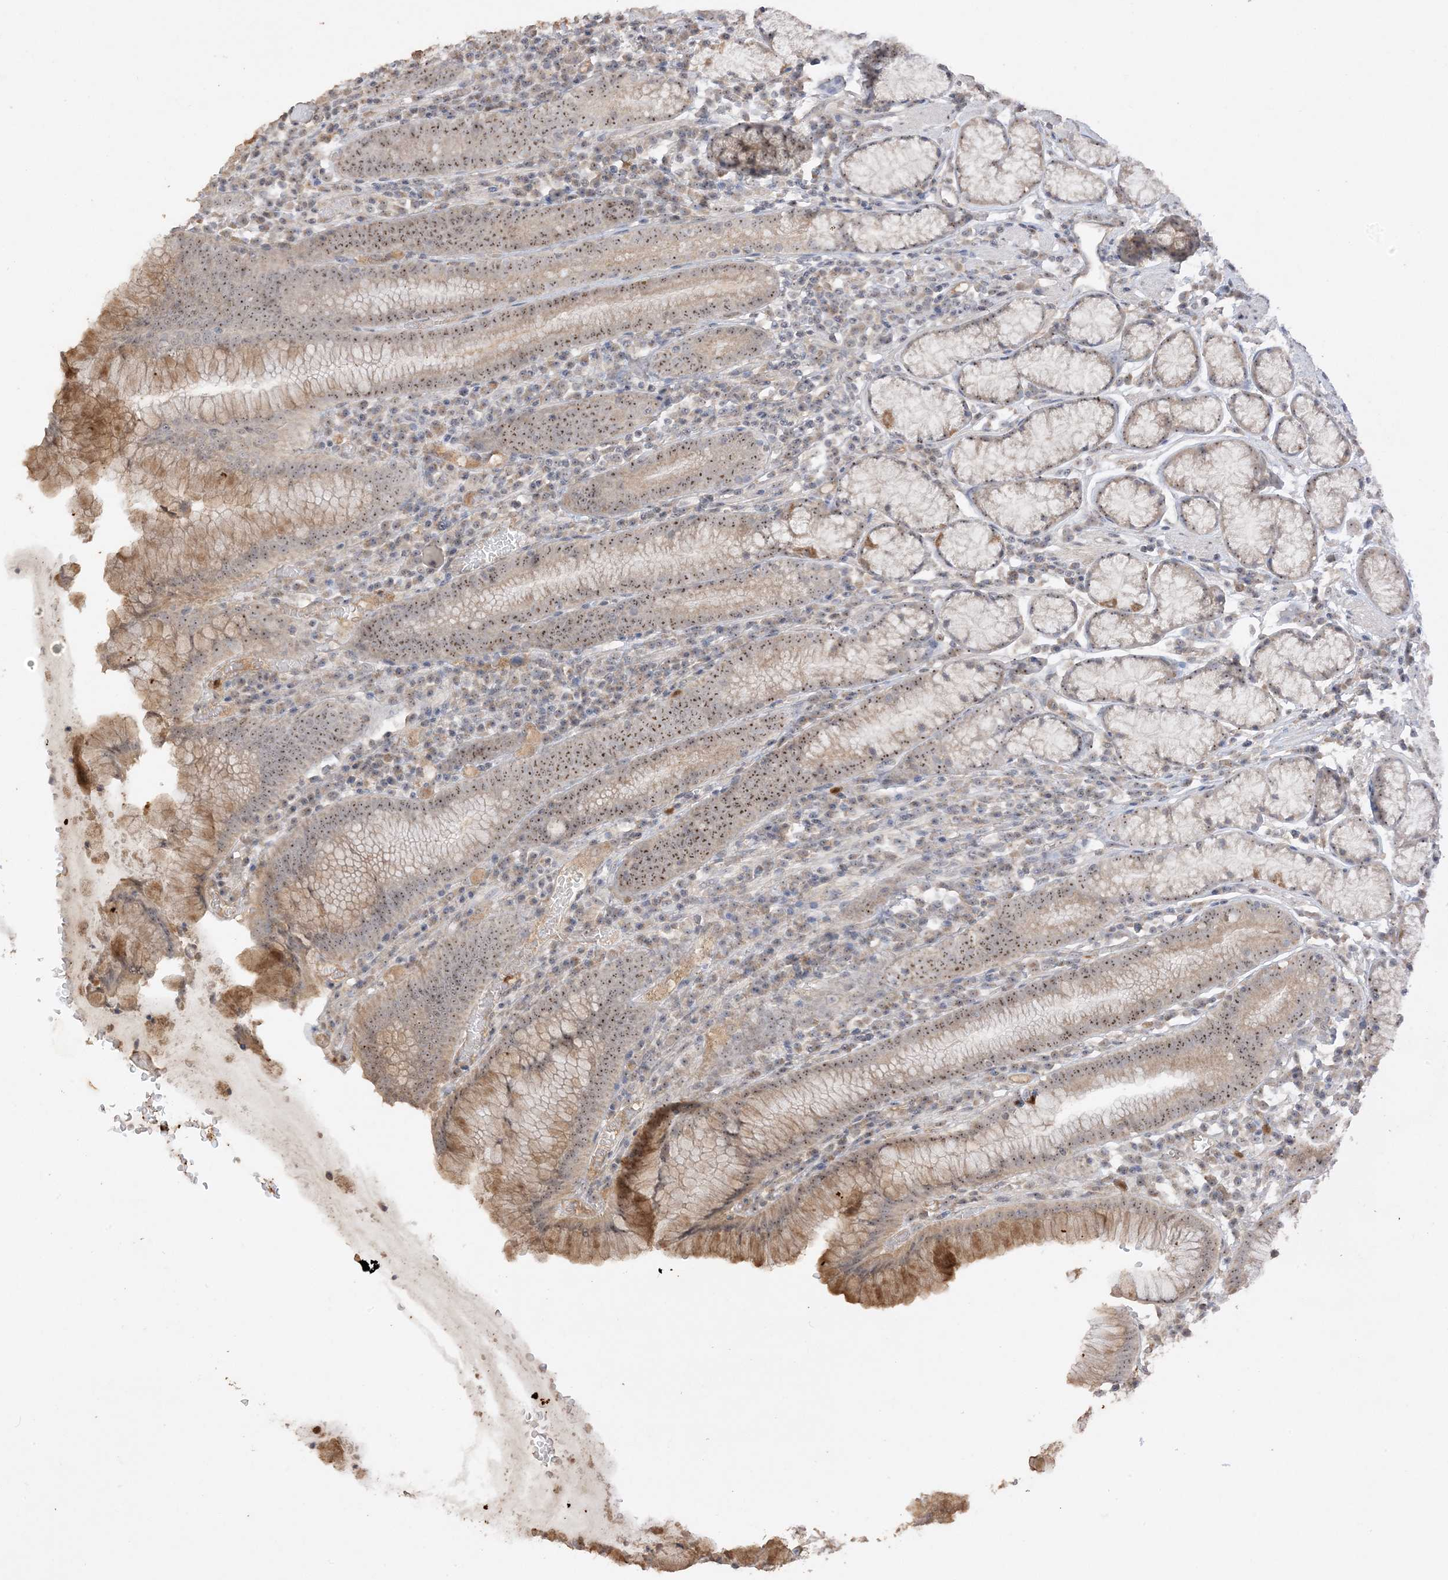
{"staining": {"intensity": "strong", "quantity": "25%-75%", "location": "cytoplasmic/membranous,nuclear"}, "tissue": "stomach", "cell_type": "Glandular cells", "image_type": "normal", "snomed": [{"axis": "morphology", "description": "Normal tissue, NOS"}, {"axis": "topography", "description": "Stomach"}], "caption": "Glandular cells reveal high levels of strong cytoplasmic/membranous,nuclear staining in approximately 25%-75% of cells in benign stomach.", "gene": "DDX18", "patient": {"sex": "male", "age": 55}}